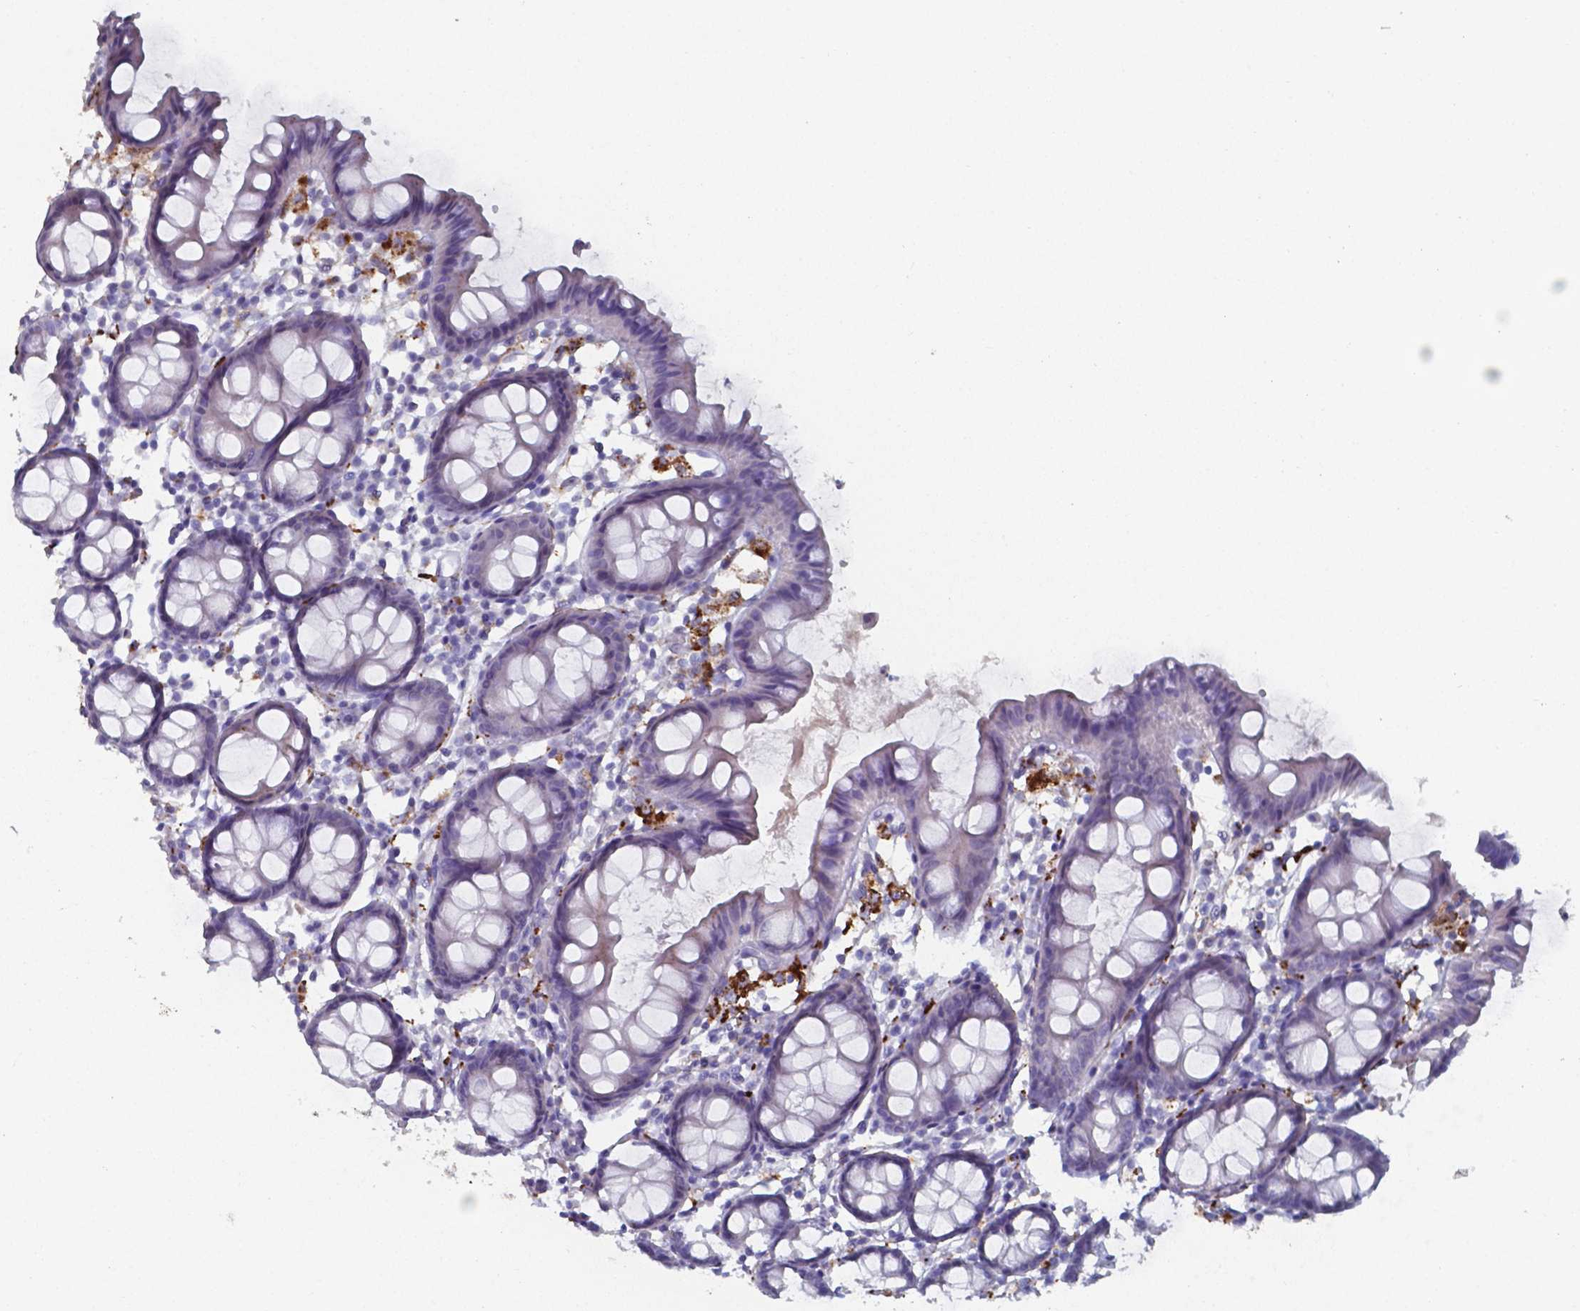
{"staining": {"intensity": "negative", "quantity": "none", "location": "none"}, "tissue": "colon", "cell_type": "Endothelial cells", "image_type": "normal", "snomed": [{"axis": "morphology", "description": "Normal tissue, NOS"}, {"axis": "topography", "description": "Colon"}], "caption": "Immunohistochemistry (IHC) photomicrograph of unremarkable colon stained for a protein (brown), which exhibits no staining in endothelial cells. (Stains: DAB IHC with hematoxylin counter stain, Microscopy: brightfield microscopy at high magnification).", "gene": "PLA2R1", "patient": {"sex": "female", "age": 84}}